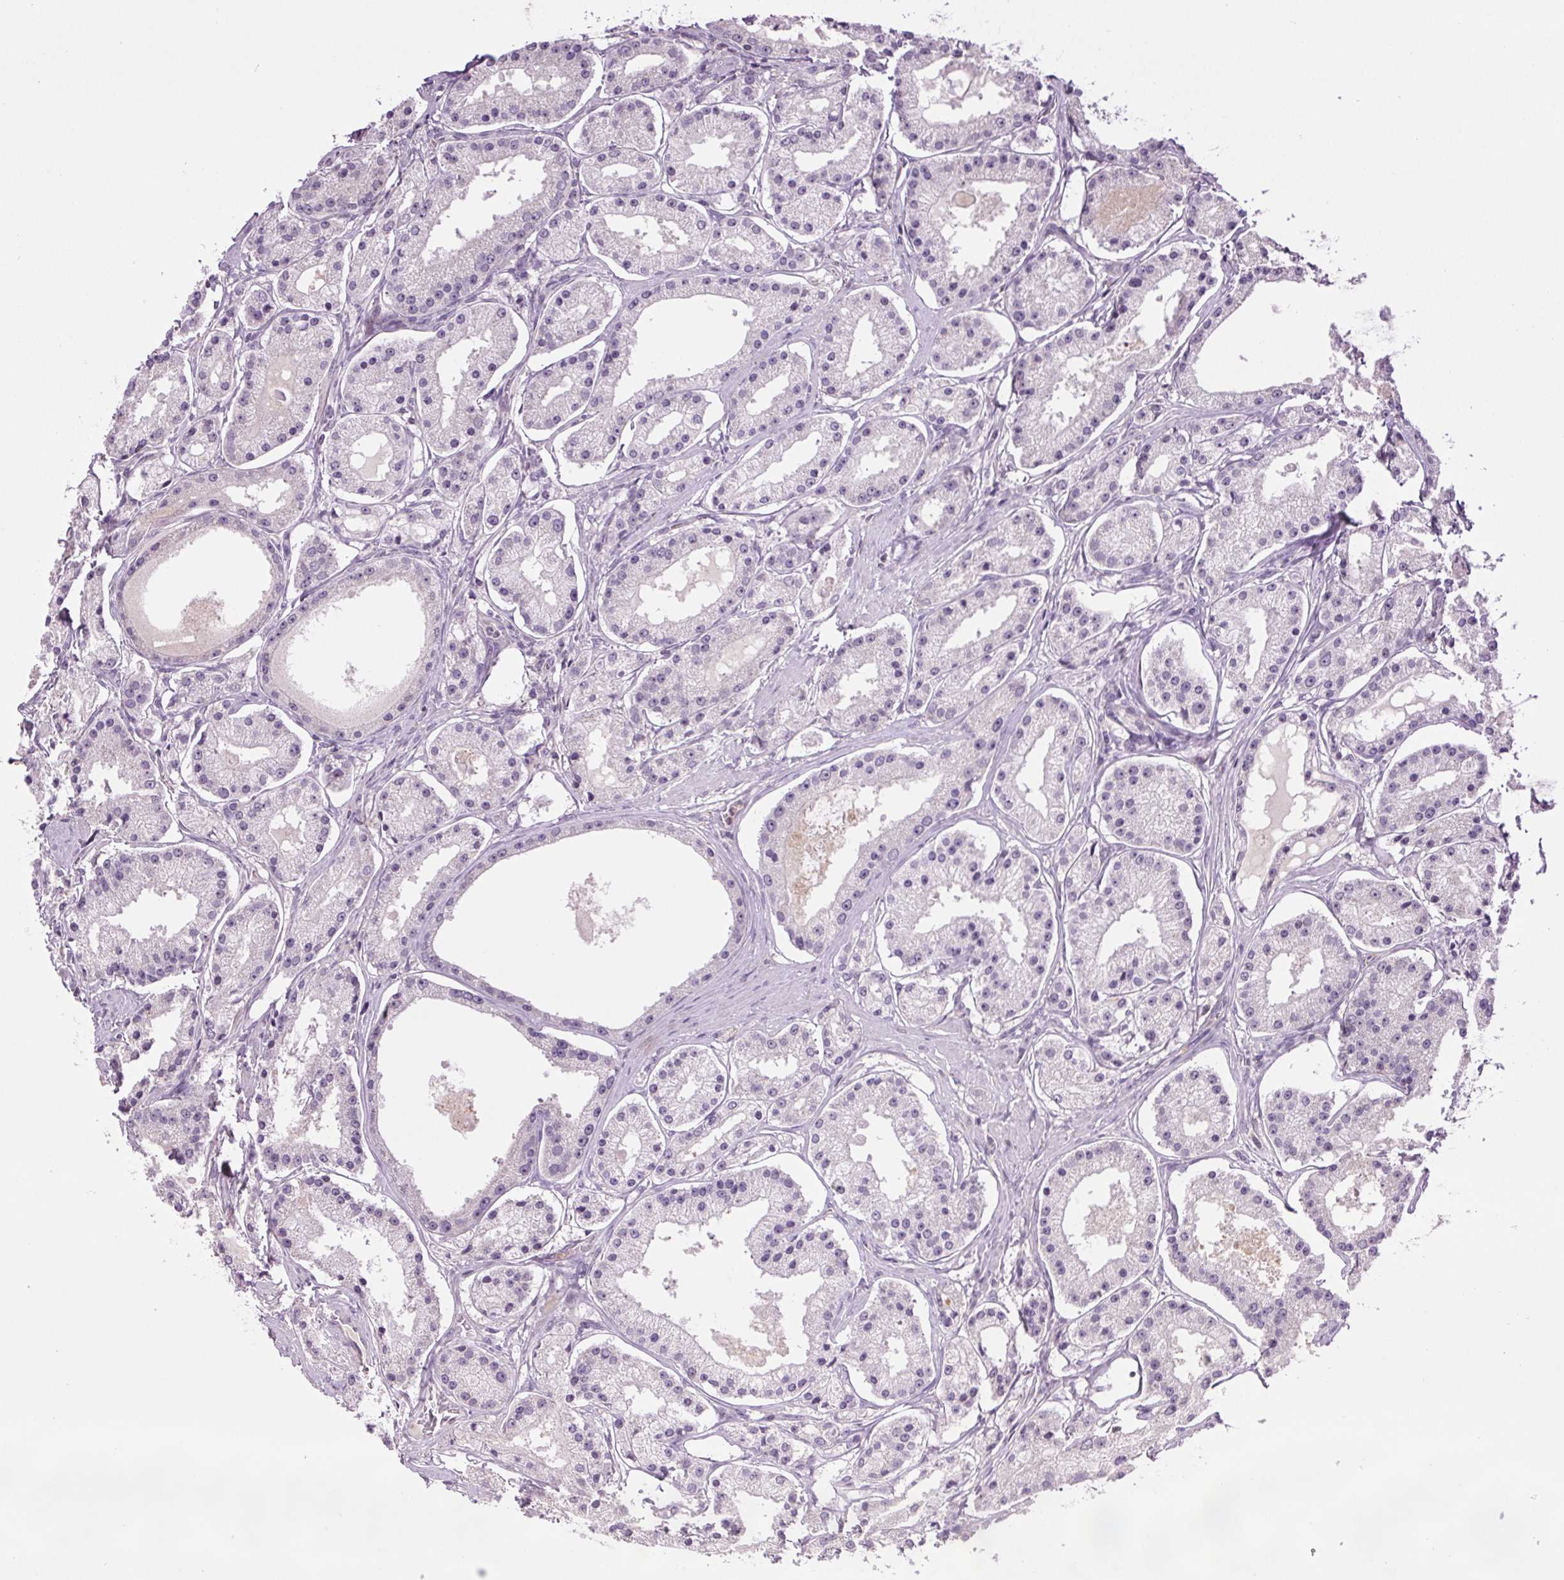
{"staining": {"intensity": "negative", "quantity": "none", "location": "none"}, "tissue": "prostate cancer", "cell_type": "Tumor cells", "image_type": "cancer", "snomed": [{"axis": "morphology", "description": "Adenocarcinoma, Low grade"}, {"axis": "topography", "description": "Prostate"}], "caption": "High power microscopy micrograph of an immunohistochemistry micrograph of prostate cancer, revealing no significant positivity in tumor cells. Brightfield microscopy of immunohistochemistry stained with DAB (brown) and hematoxylin (blue), captured at high magnification.", "gene": "TMEM253", "patient": {"sex": "male", "age": 57}}